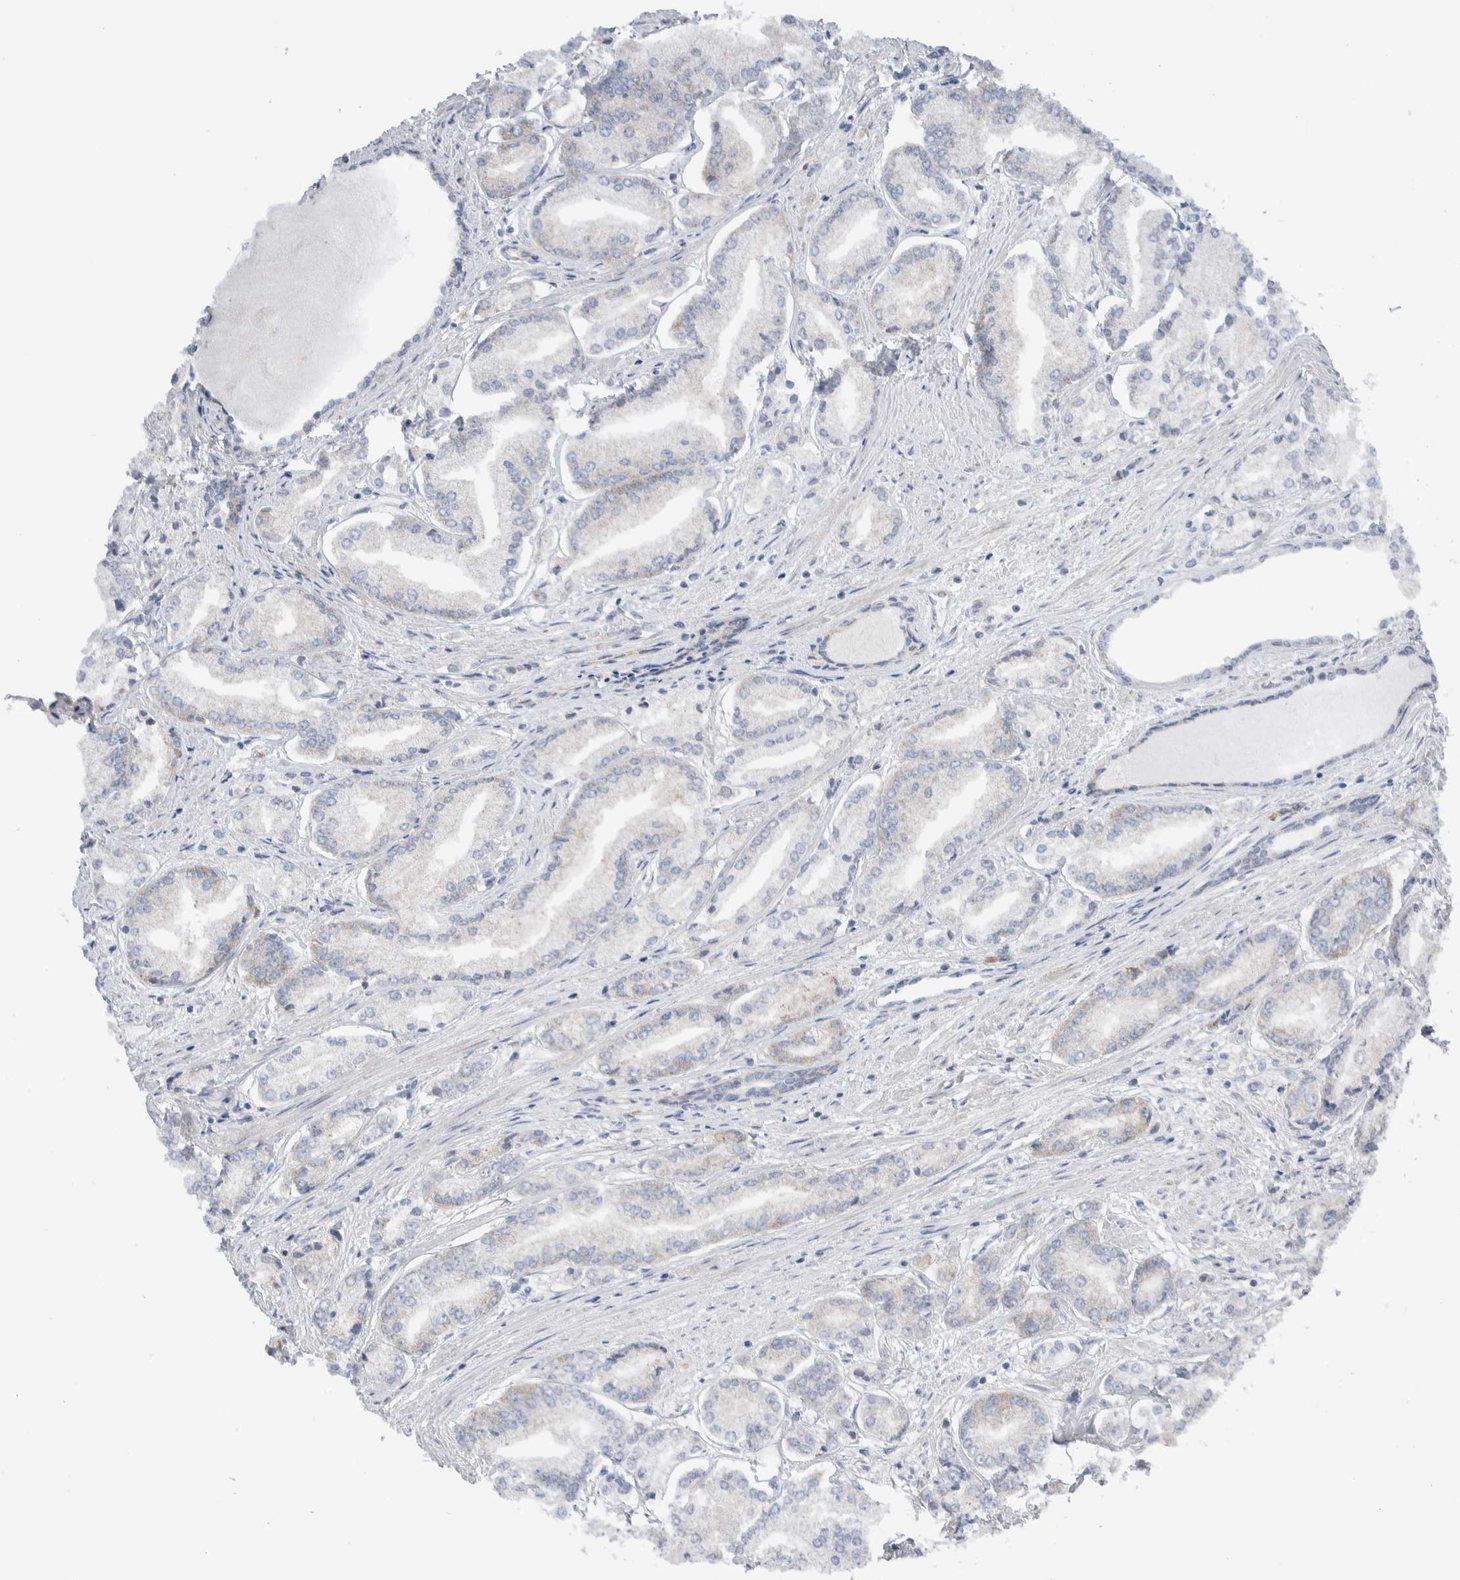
{"staining": {"intensity": "negative", "quantity": "none", "location": "none"}, "tissue": "prostate cancer", "cell_type": "Tumor cells", "image_type": "cancer", "snomed": [{"axis": "morphology", "description": "Adenocarcinoma, Low grade"}, {"axis": "topography", "description": "Prostate"}], "caption": "The image demonstrates no significant expression in tumor cells of prostate cancer.", "gene": "RACK1", "patient": {"sex": "male", "age": 52}}